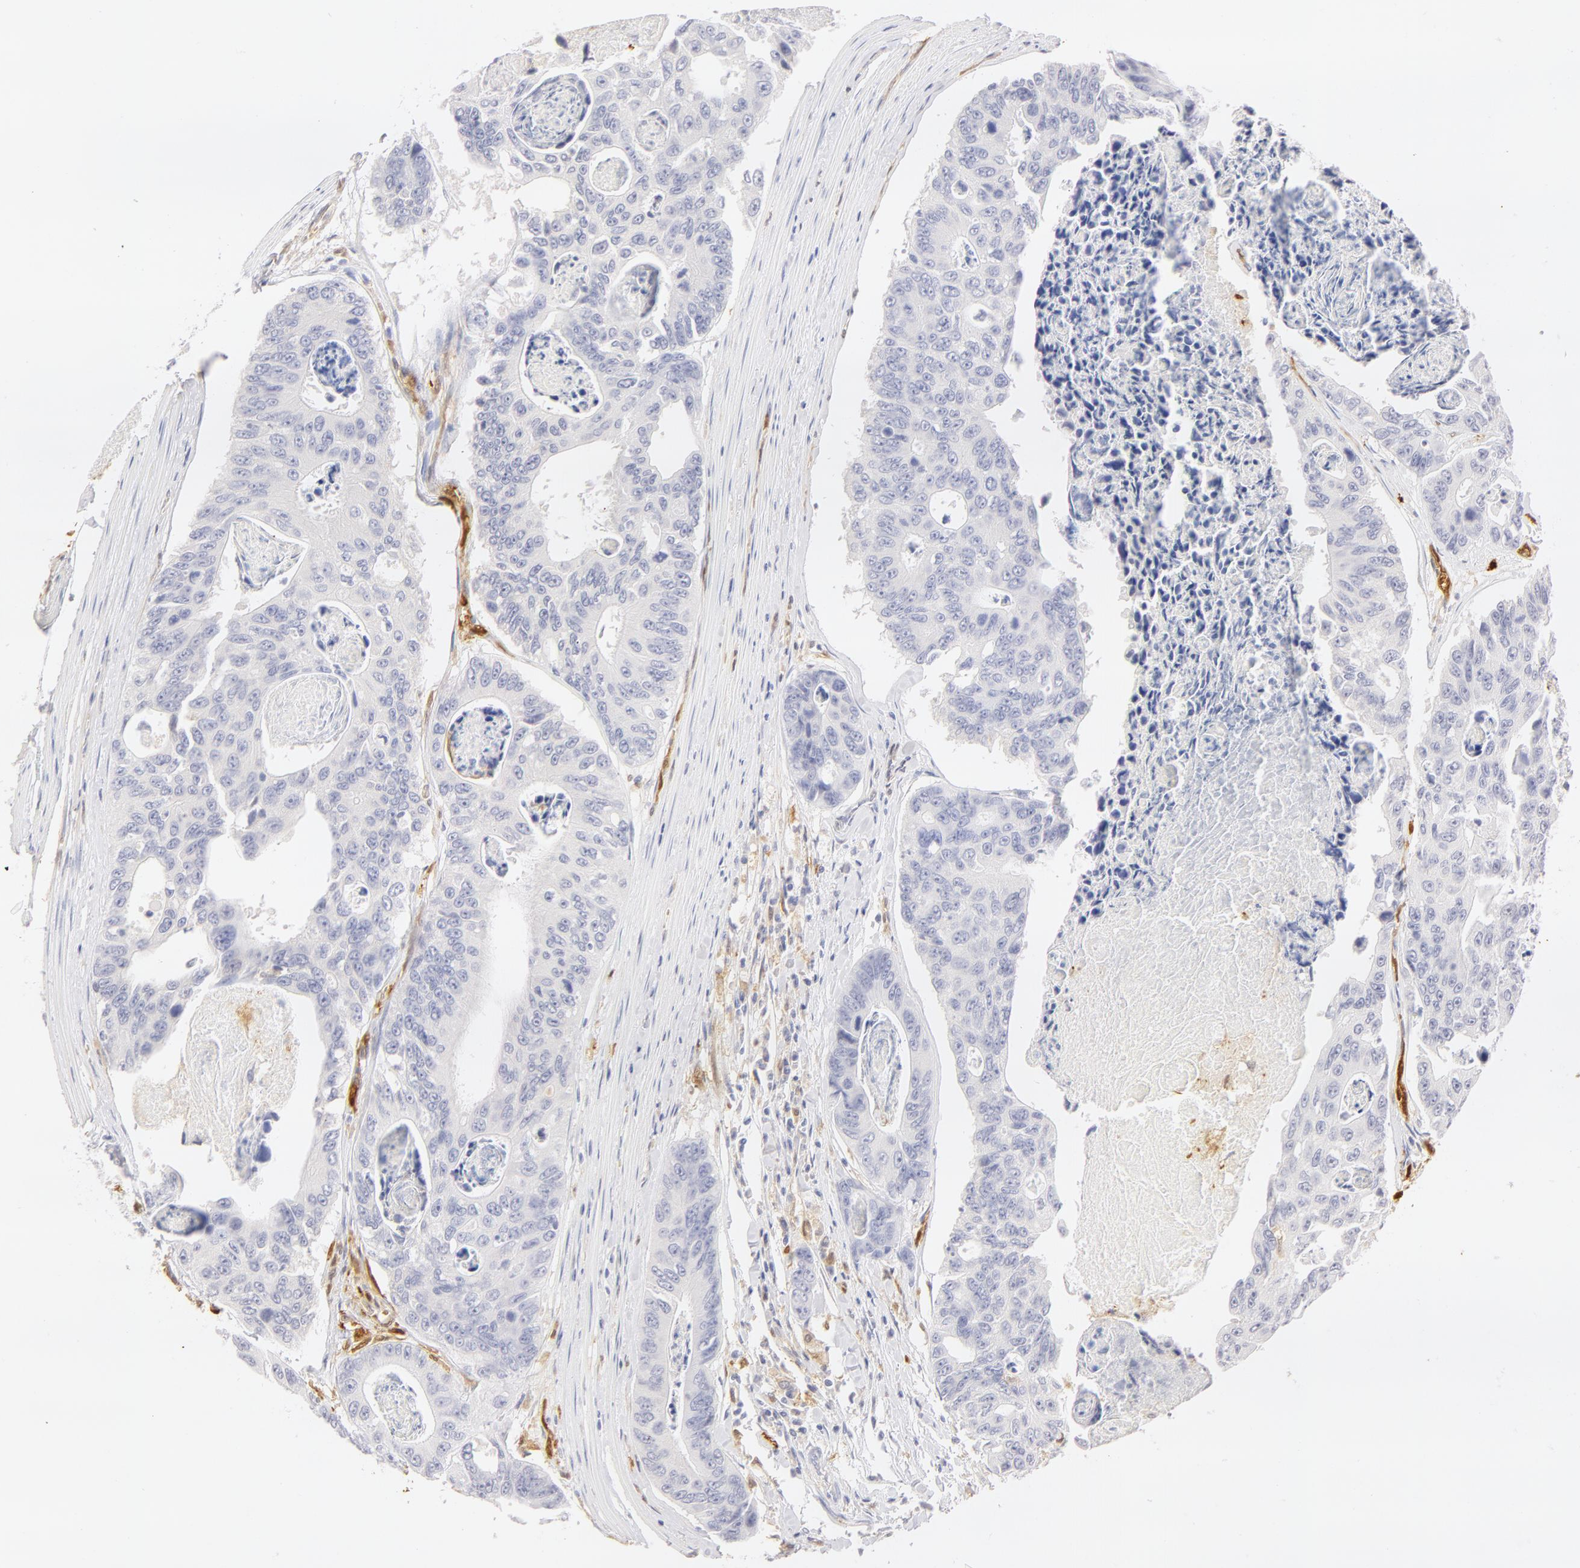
{"staining": {"intensity": "negative", "quantity": "none", "location": "none"}, "tissue": "colorectal cancer", "cell_type": "Tumor cells", "image_type": "cancer", "snomed": [{"axis": "morphology", "description": "Adenocarcinoma, NOS"}, {"axis": "topography", "description": "Colon"}], "caption": "Immunohistochemical staining of colorectal cancer exhibits no significant expression in tumor cells.", "gene": "CA2", "patient": {"sex": "female", "age": 86}}